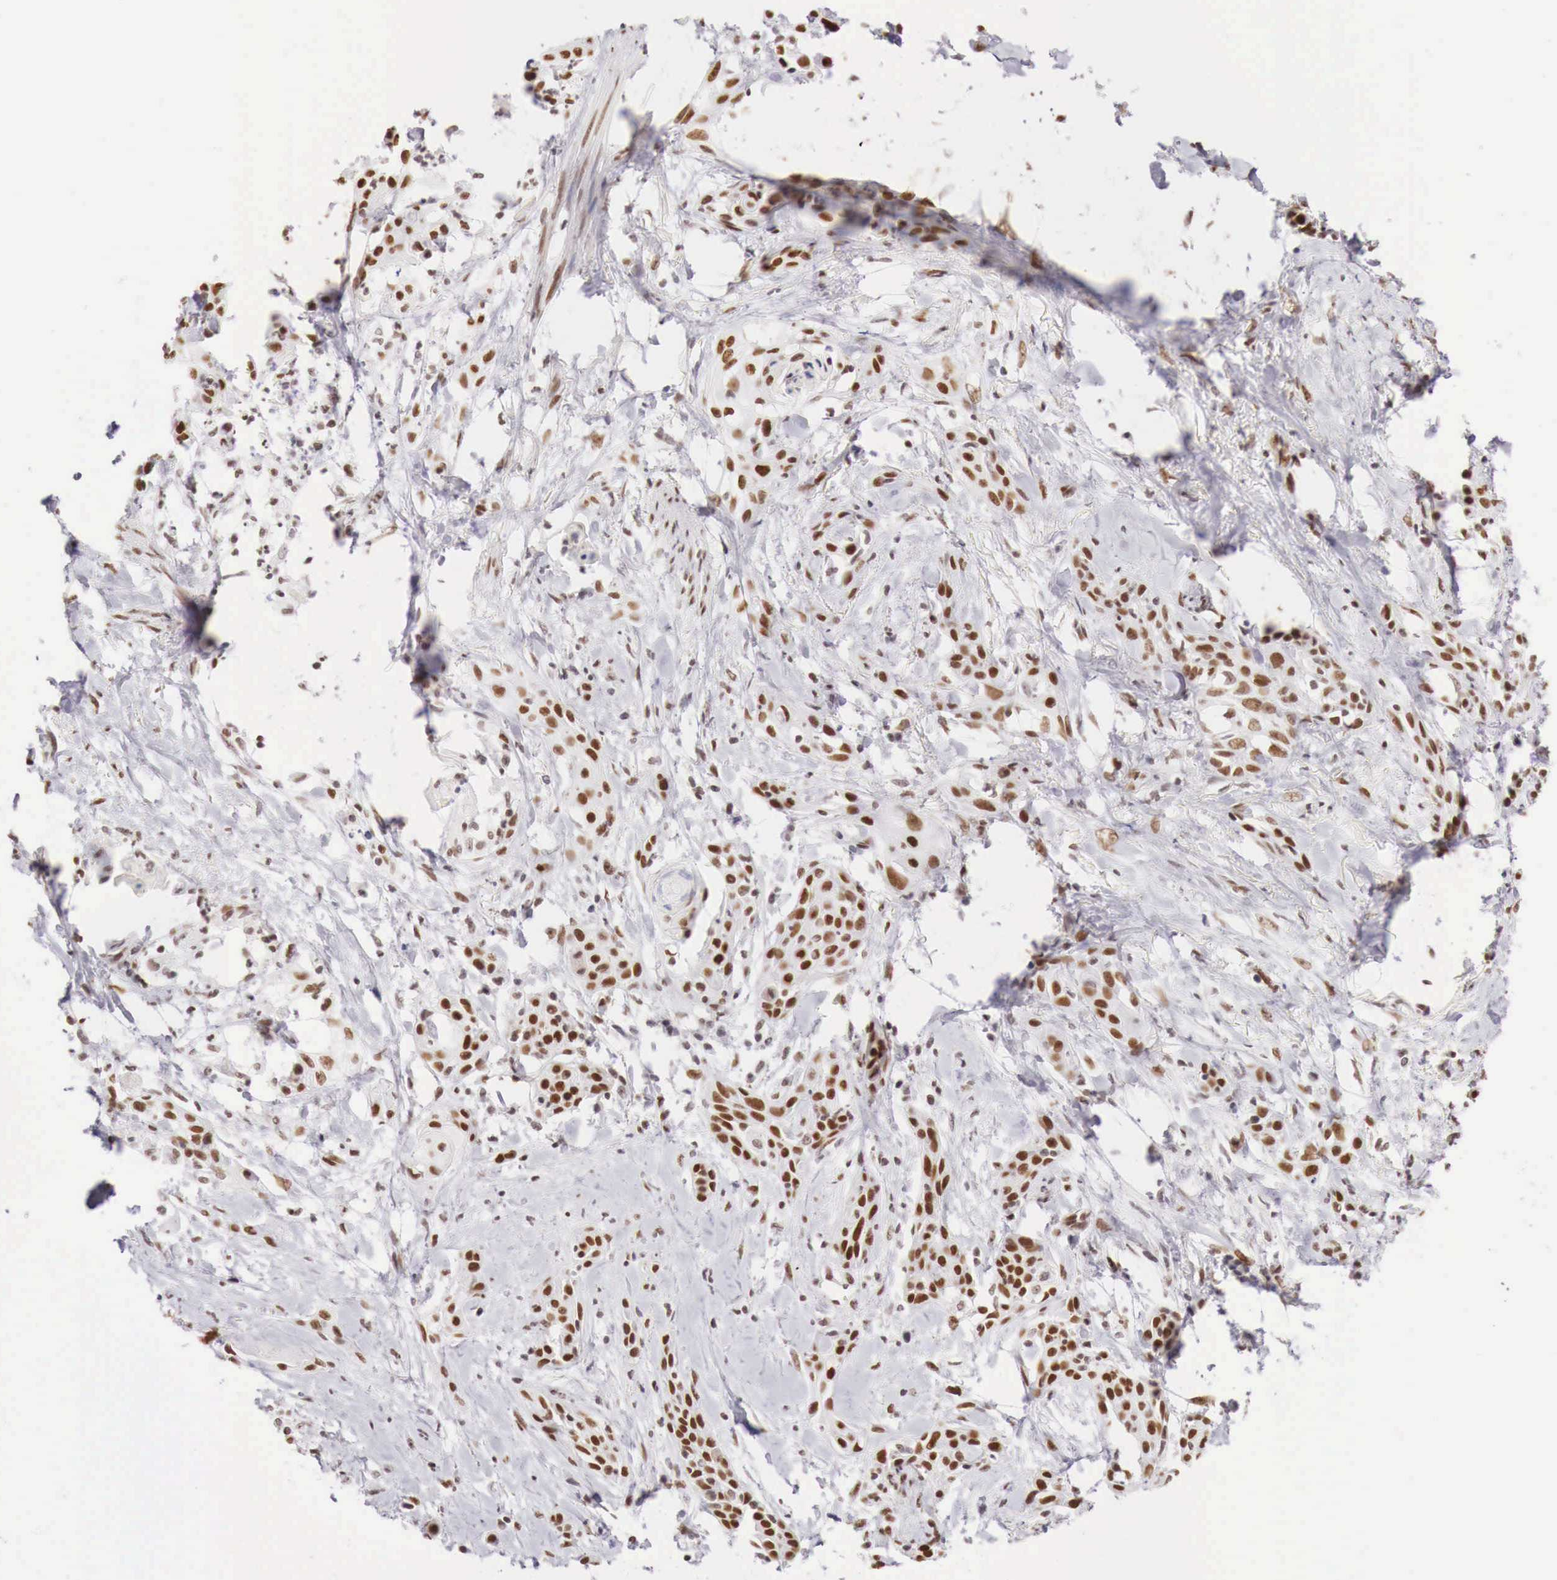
{"staining": {"intensity": "moderate", "quantity": "25%-75%", "location": "nuclear"}, "tissue": "skin cancer", "cell_type": "Tumor cells", "image_type": "cancer", "snomed": [{"axis": "morphology", "description": "Squamous cell carcinoma, NOS"}, {"axis": "topography", "description": "Skin"}, {"axis": "topography", "description": "Anal"}], "caption": "This photomicrograph shows squamous cell carcinoma (skin) stained with immunohistochemistry (IHC) to label a protein in brown. The nuclear of tumor cells show moderate positivity for the protein. Nuclei are counter-stained blue.", "gene": "PHF14", "patient": {"sex": "male", "age": 64}}